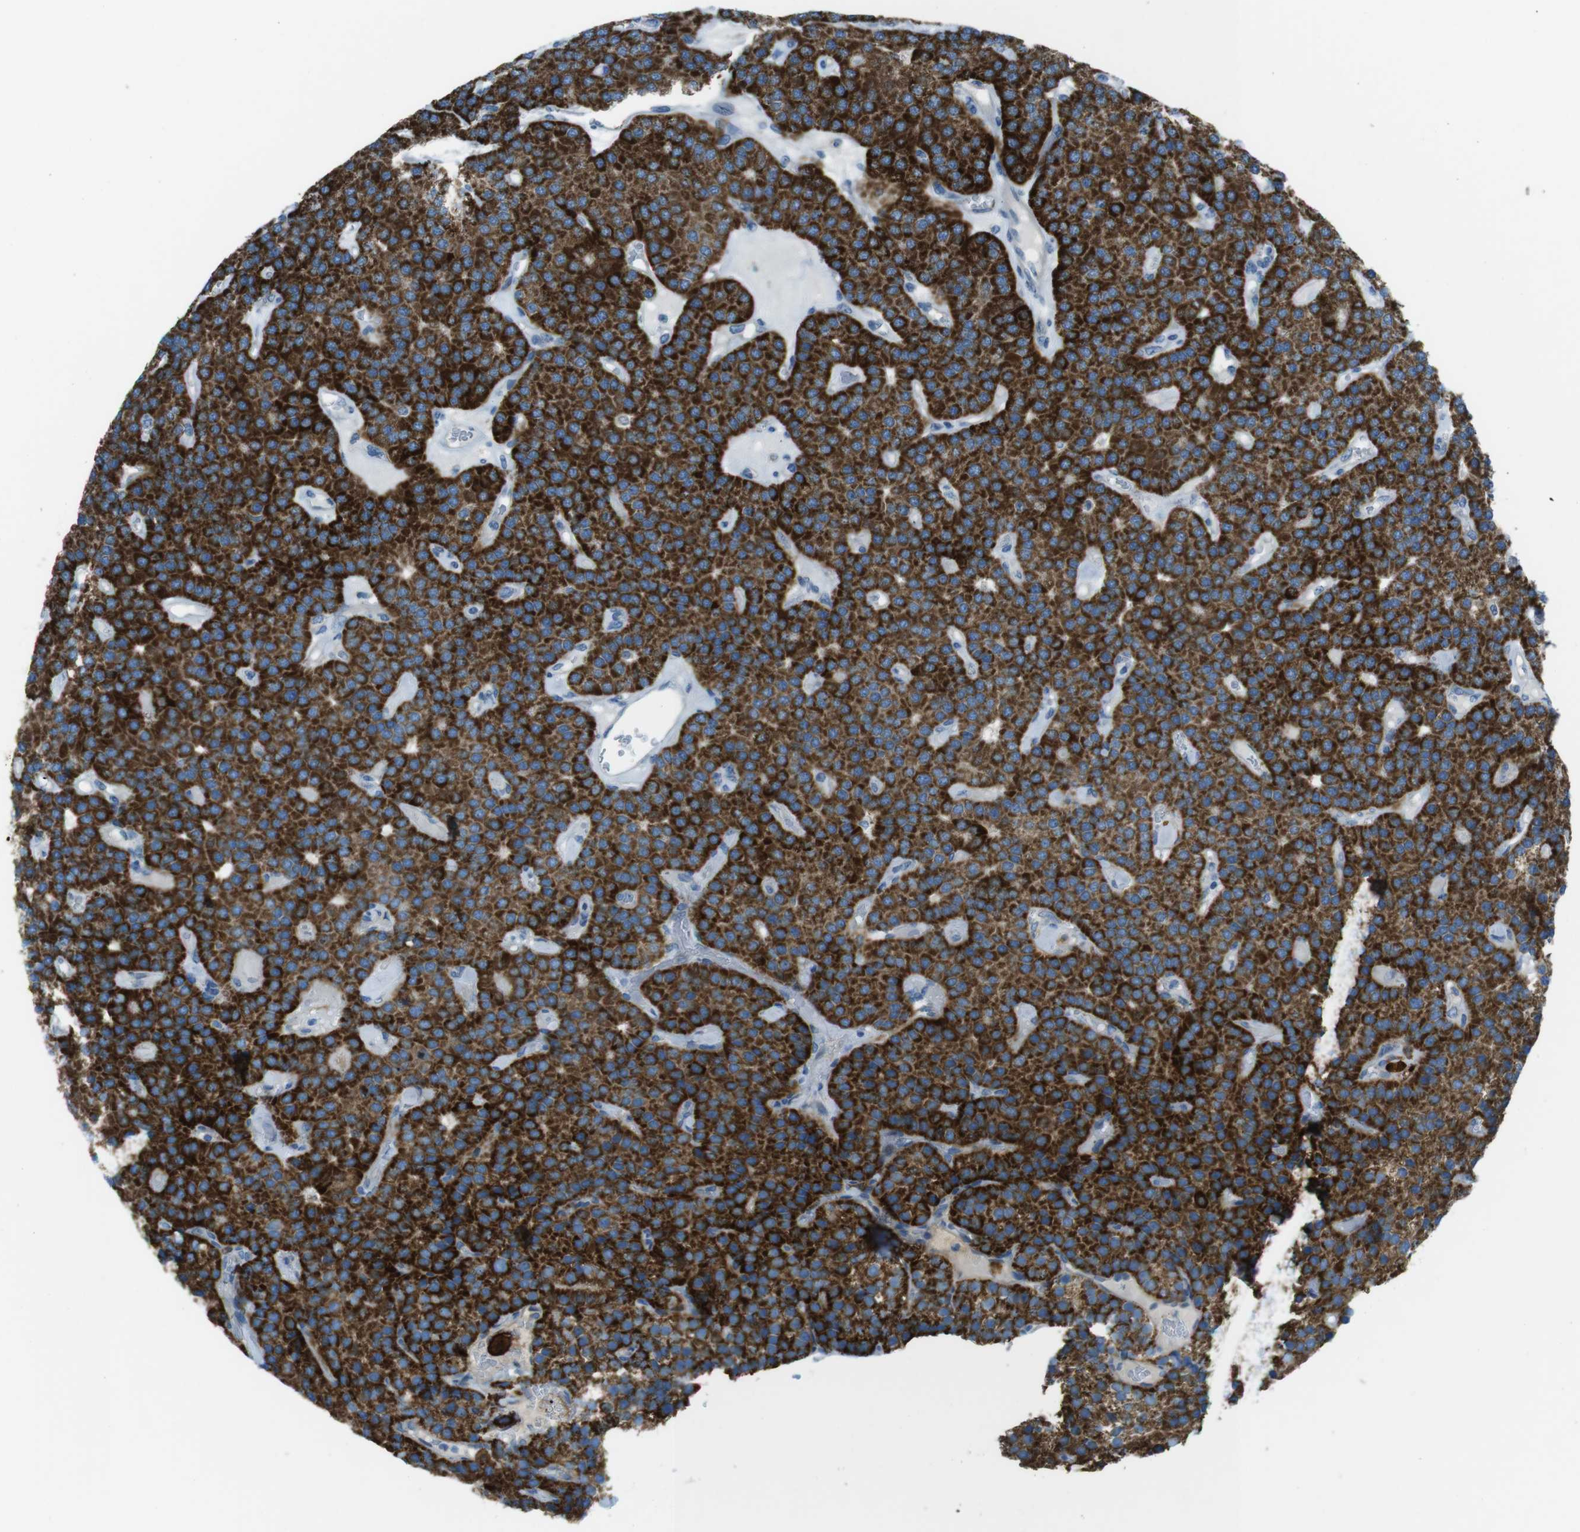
{"staining": {"intensity": "strong", "quantity": ">75%", "location": "cytoplasmic/membranous"}, "tissue": "parathyroid gland", "cell_type": "Glandular cells", "image_type": "normal", "snomed": [{"axis": "morphology", "description": "Normal tissue, NOS"}, {"axis": "morphology", "description": "Adenoma, NOS"}, {"axis": "topography", "description": "Parathyroid gland"}], "caption": "Immunohistochemistry (IHC) (DAB (3,3'-diaminobenzidine)) staining of unremarkable human parathyroid gland shows strong cytoplasmic/membranous protein expression in approximately >75% of glandular cells. The protein is stained brown, and the nuclei are stained in blue (DAB (3,3'-diaminobenzidine) IHC with brightfield microscopy, high magnification).", "gene": "TMEM41B", "patient": {"sex": "female", "age": 86}}